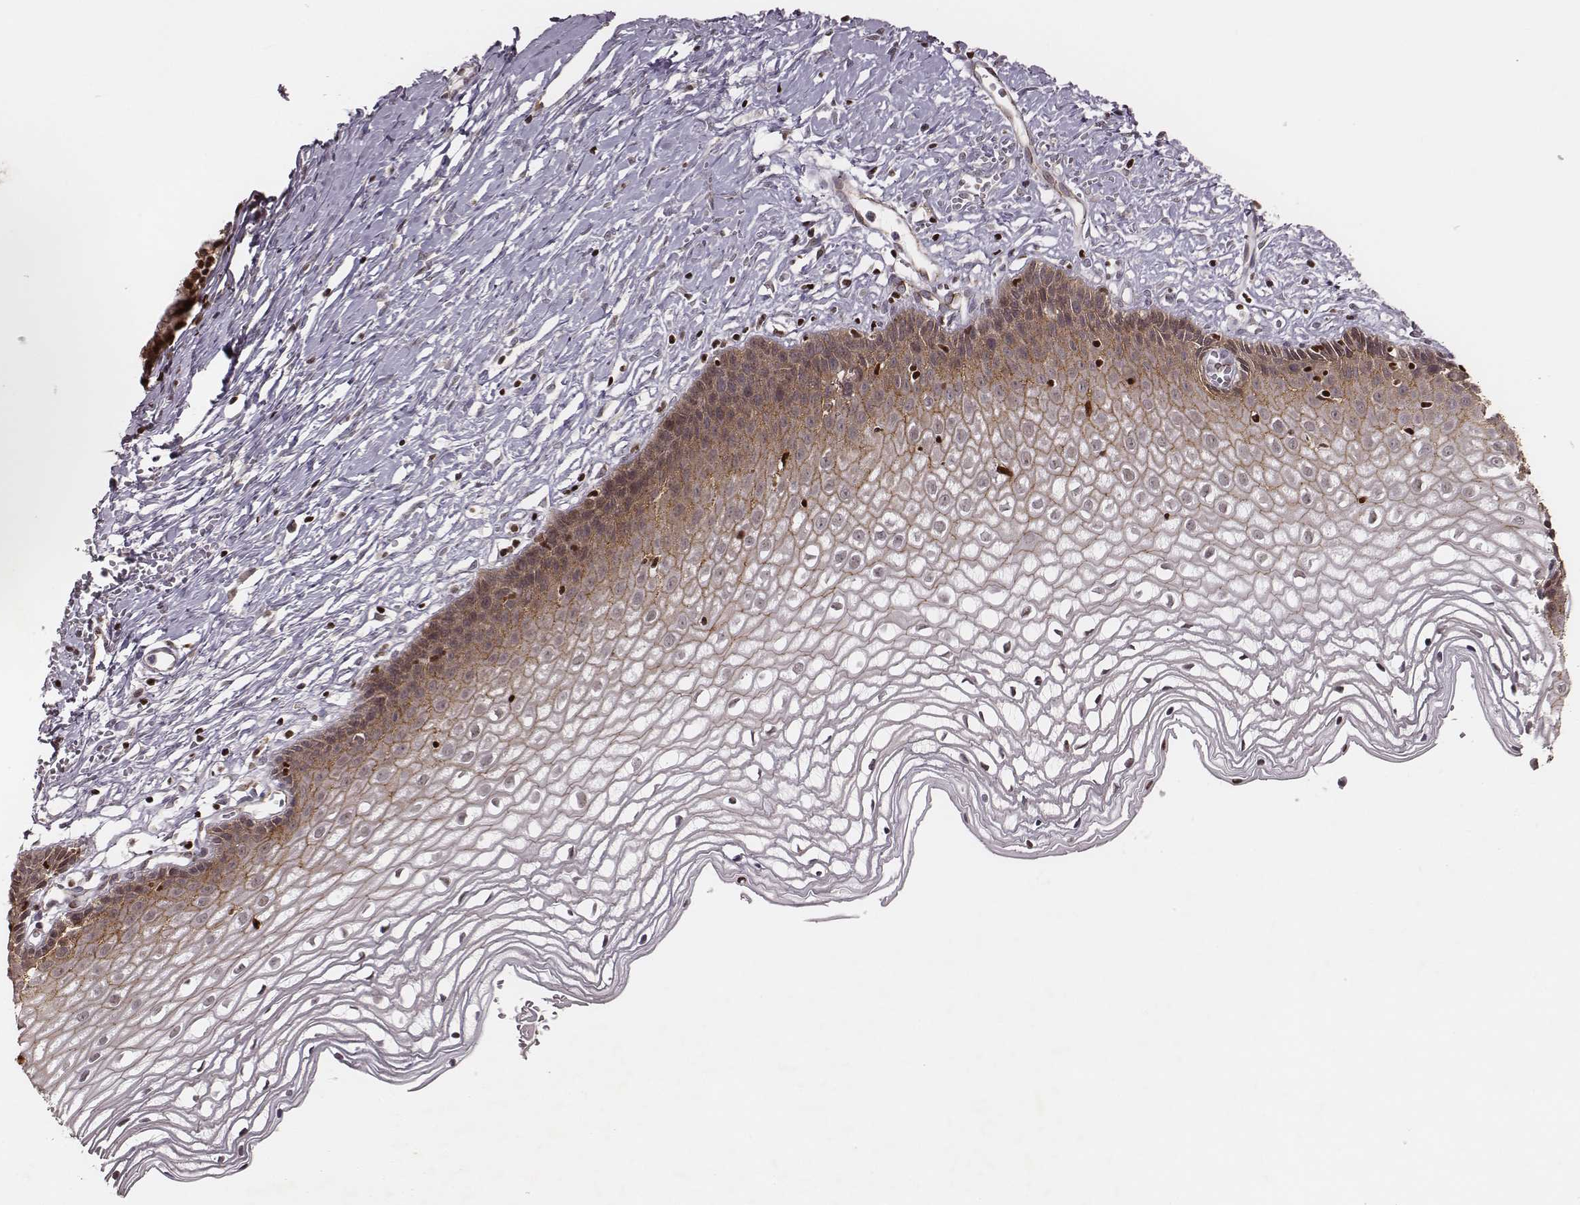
{"staining": {"intensity": "moderate", "quantity": ">75%", "location": "cytoplasmic/membranous"}, "tissue": "cervix", "cell_type": "Squamous epithelial cells", "image_type": "normal", "snomed": [{"axis": "morphology", "description": "Normal tissue, NOS"}, {"axis": "topography", "description": "Cervix"}], "caption": "Benign cervix shows moderate cytoplasmic/membranous expression in about >75% of squamous epithelial cells, visualized by immunohistochemistry. (brown staining indicates protein expression, while blue staining denotes nuclei).", "gene": "WDR59", "patient": {"sex": "female", "age": 40}}